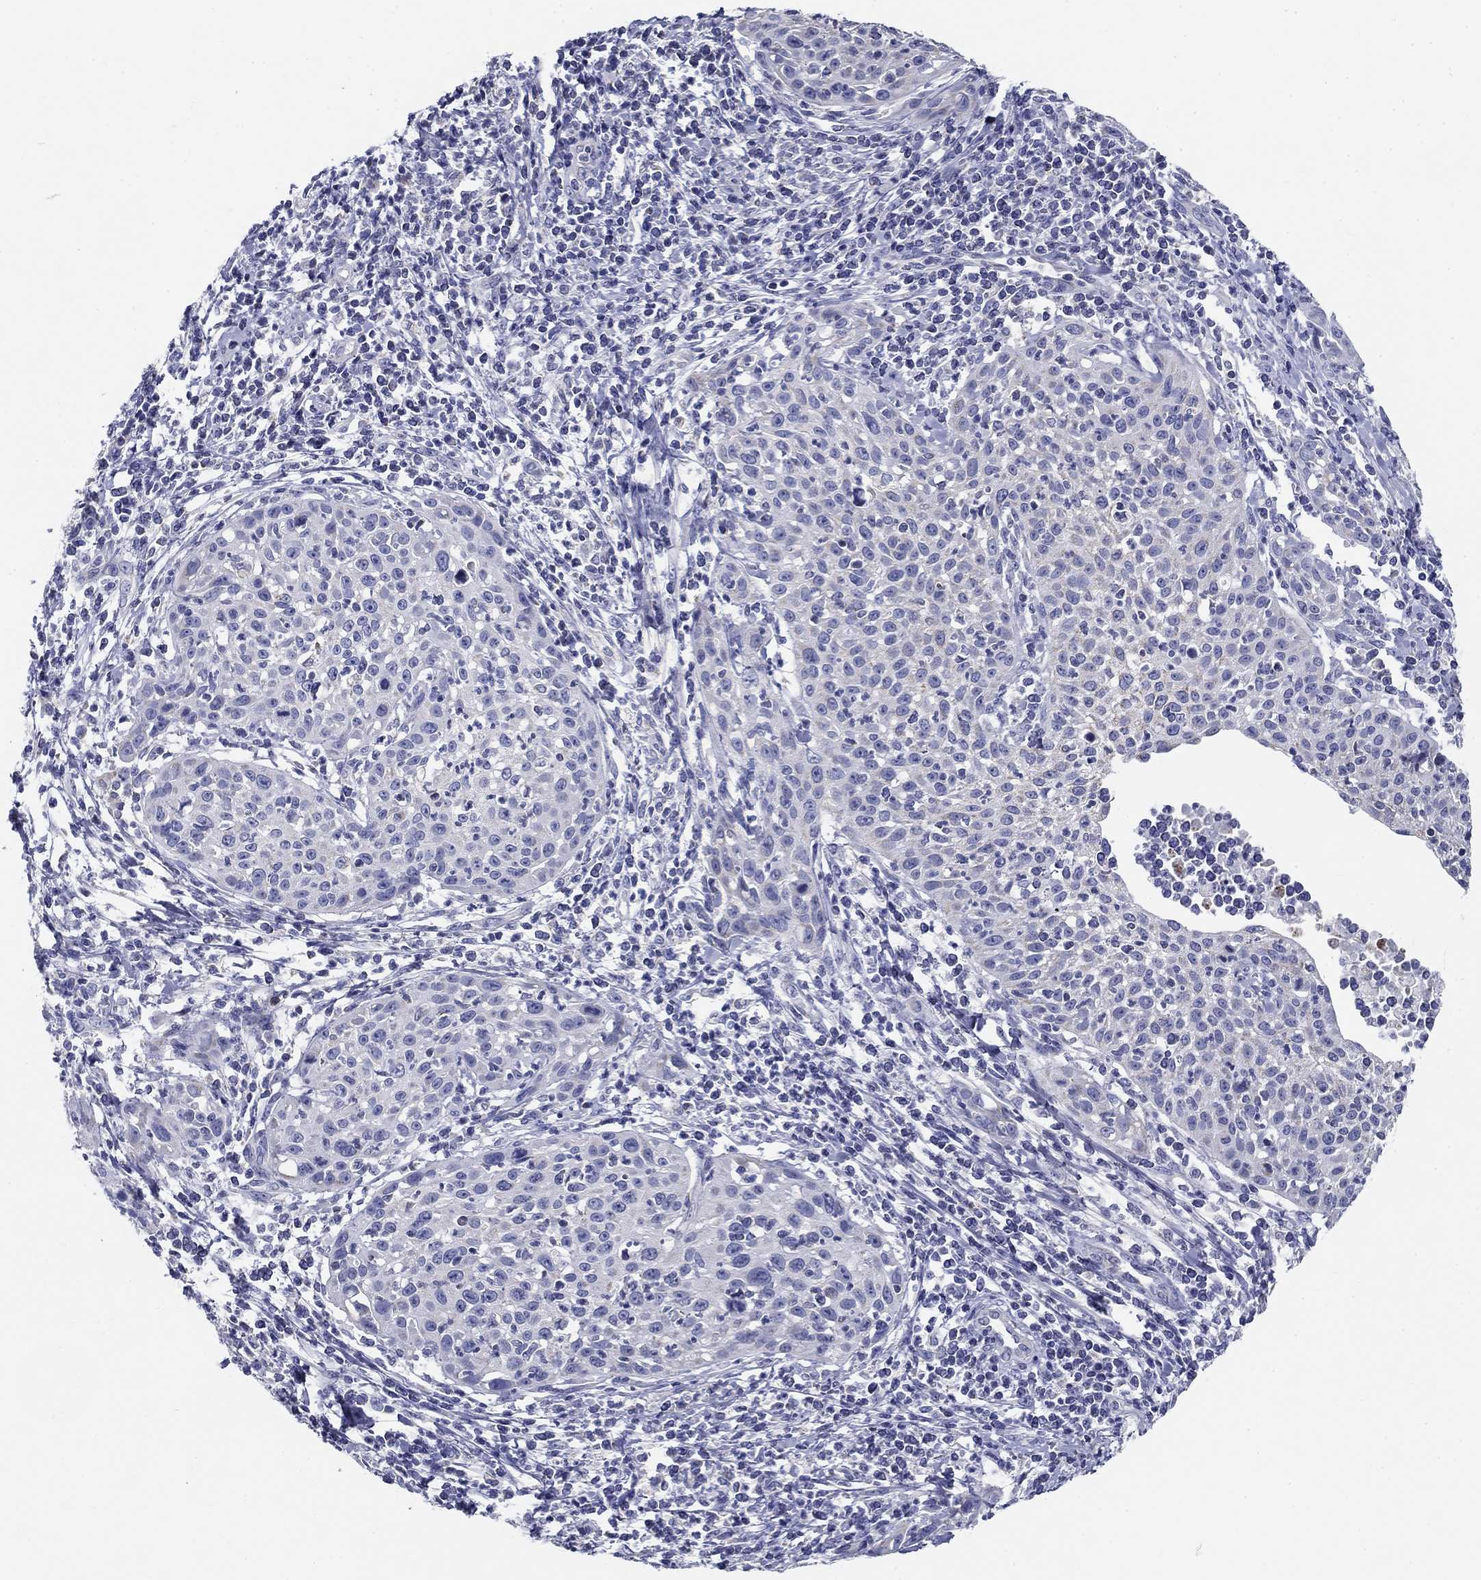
{"staining": {"intensity": "negative", "quantity": "none", "location": "none"}, "tissue": "cervical cancer", "cell_type": "Tumor cells", "image_type": "cancer", "snomed": [{"axis": "morphology", "description": "Squamous cell carcinoma, NOS"}, {"axis": "topography", "description": "Cervix"}], "caption": "Squamous cell carcinoma (cervical) was stained to show a protein in brown. There is no significant expression in tumor cells. (Stains: DAB immunohistochemistry (IHC) with hematoxylin counter stain, Microscopy: brightfield microscopy at high magnification).", "gene": "UPB1", "patient": {"sex": "female", "age": 26}}